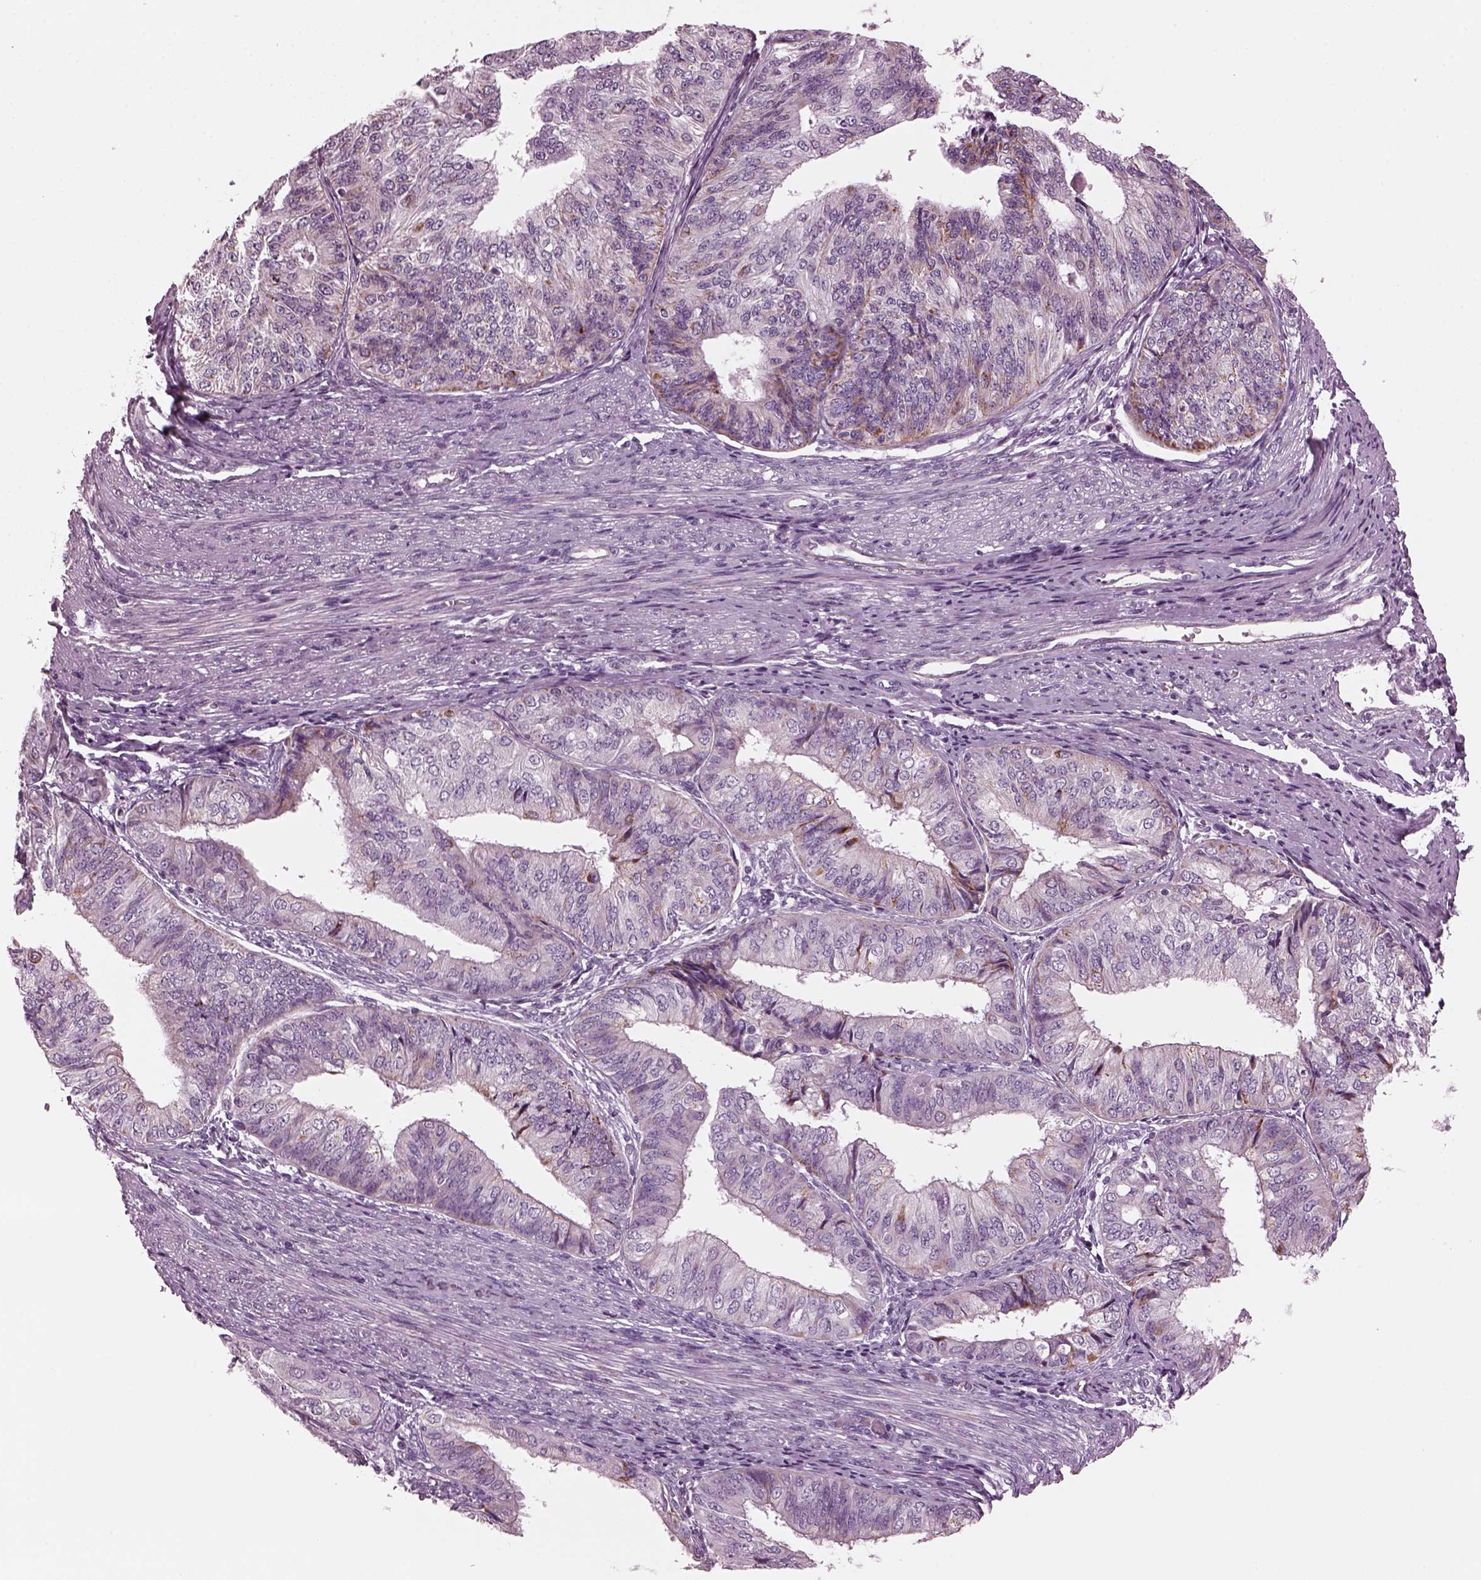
{"staining": {"intensity": "moderate", "quantity": "<25%", "location": "cytoplasmic/membranous"}, "tissue": "endometrial cancer", "cell_type": "Tumor cells", "image_type": "cancer", "snomed": [{"axis": "morphology", "description": "Adenocarcinoma, NOS"}, {"axis": "topography", "description": "Endometrium"}], "caption": "Approximately <25% of tumor cells in human endometrial cancer (adenocarcinoma) reveal moderate cytoplasmic/membranous protein staining as visualized by brown immunohistochemical staining.", "gene": "RIMS2", "patient": {"sex": "female", "age": 58}}